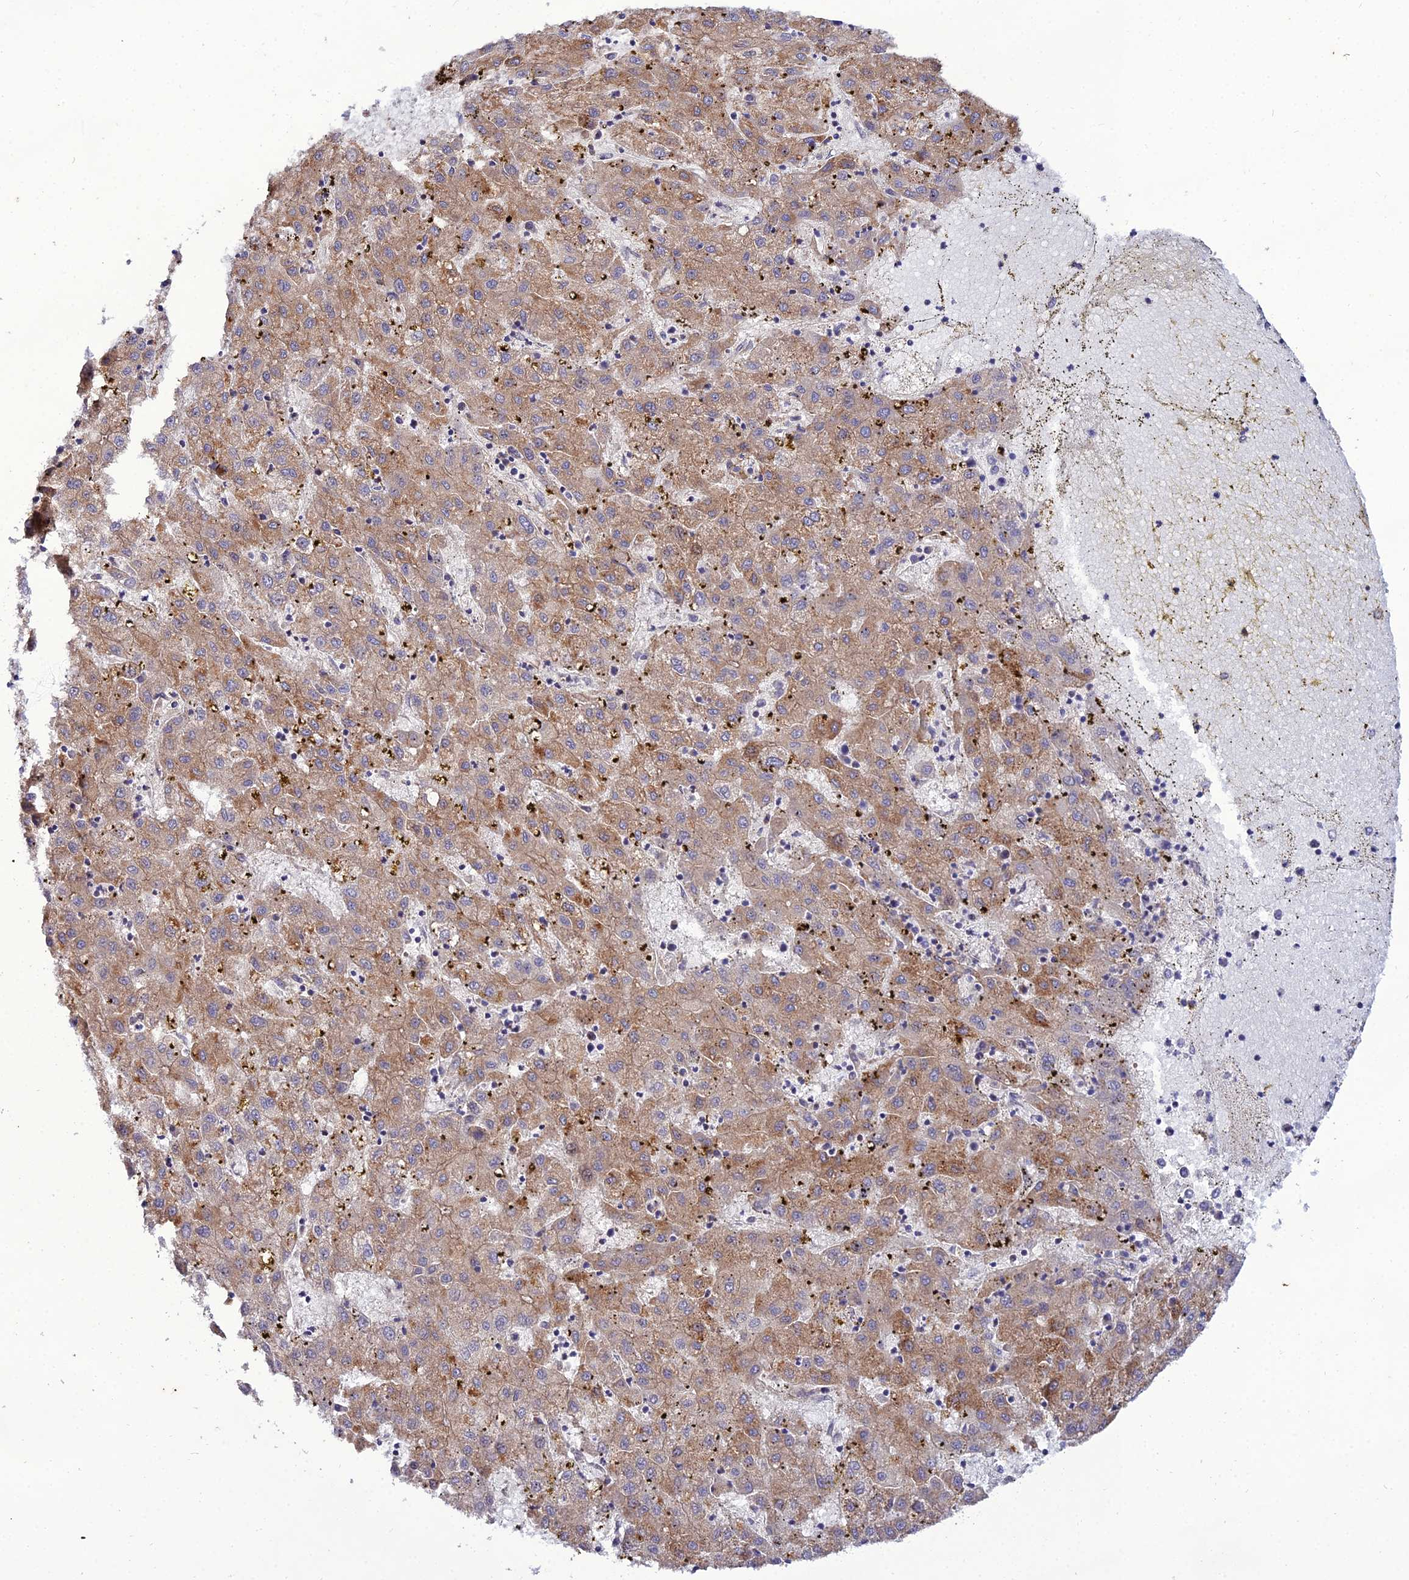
{"staining": {"intensity": "moderate", "quantity": ">75%", "location": "cytoplasmic/membranous"}, "tissue": "liver cancer", "cell_type": "Tumor cells", "image_type": "cancer", "snomed": [{"axis": "morphology", "description": "Carcinoma, Hepatocellular, NOS"}, {"axis": "topography", "description": "Liver"}], "caption": "Immunohistochemistry photomicrograph of neoplastic tissue: human liver hepatocellular carcinoma stained using immunohistochemistry demonstrates medium levels of moderate protein expression localized specifically in the cytoplasmic/membranous of tumor cells, appearing as a cytoplasmic/membranous brown color.", "gene": "ARL6IP1", "patient": {"sex": "male", "age": 72}}